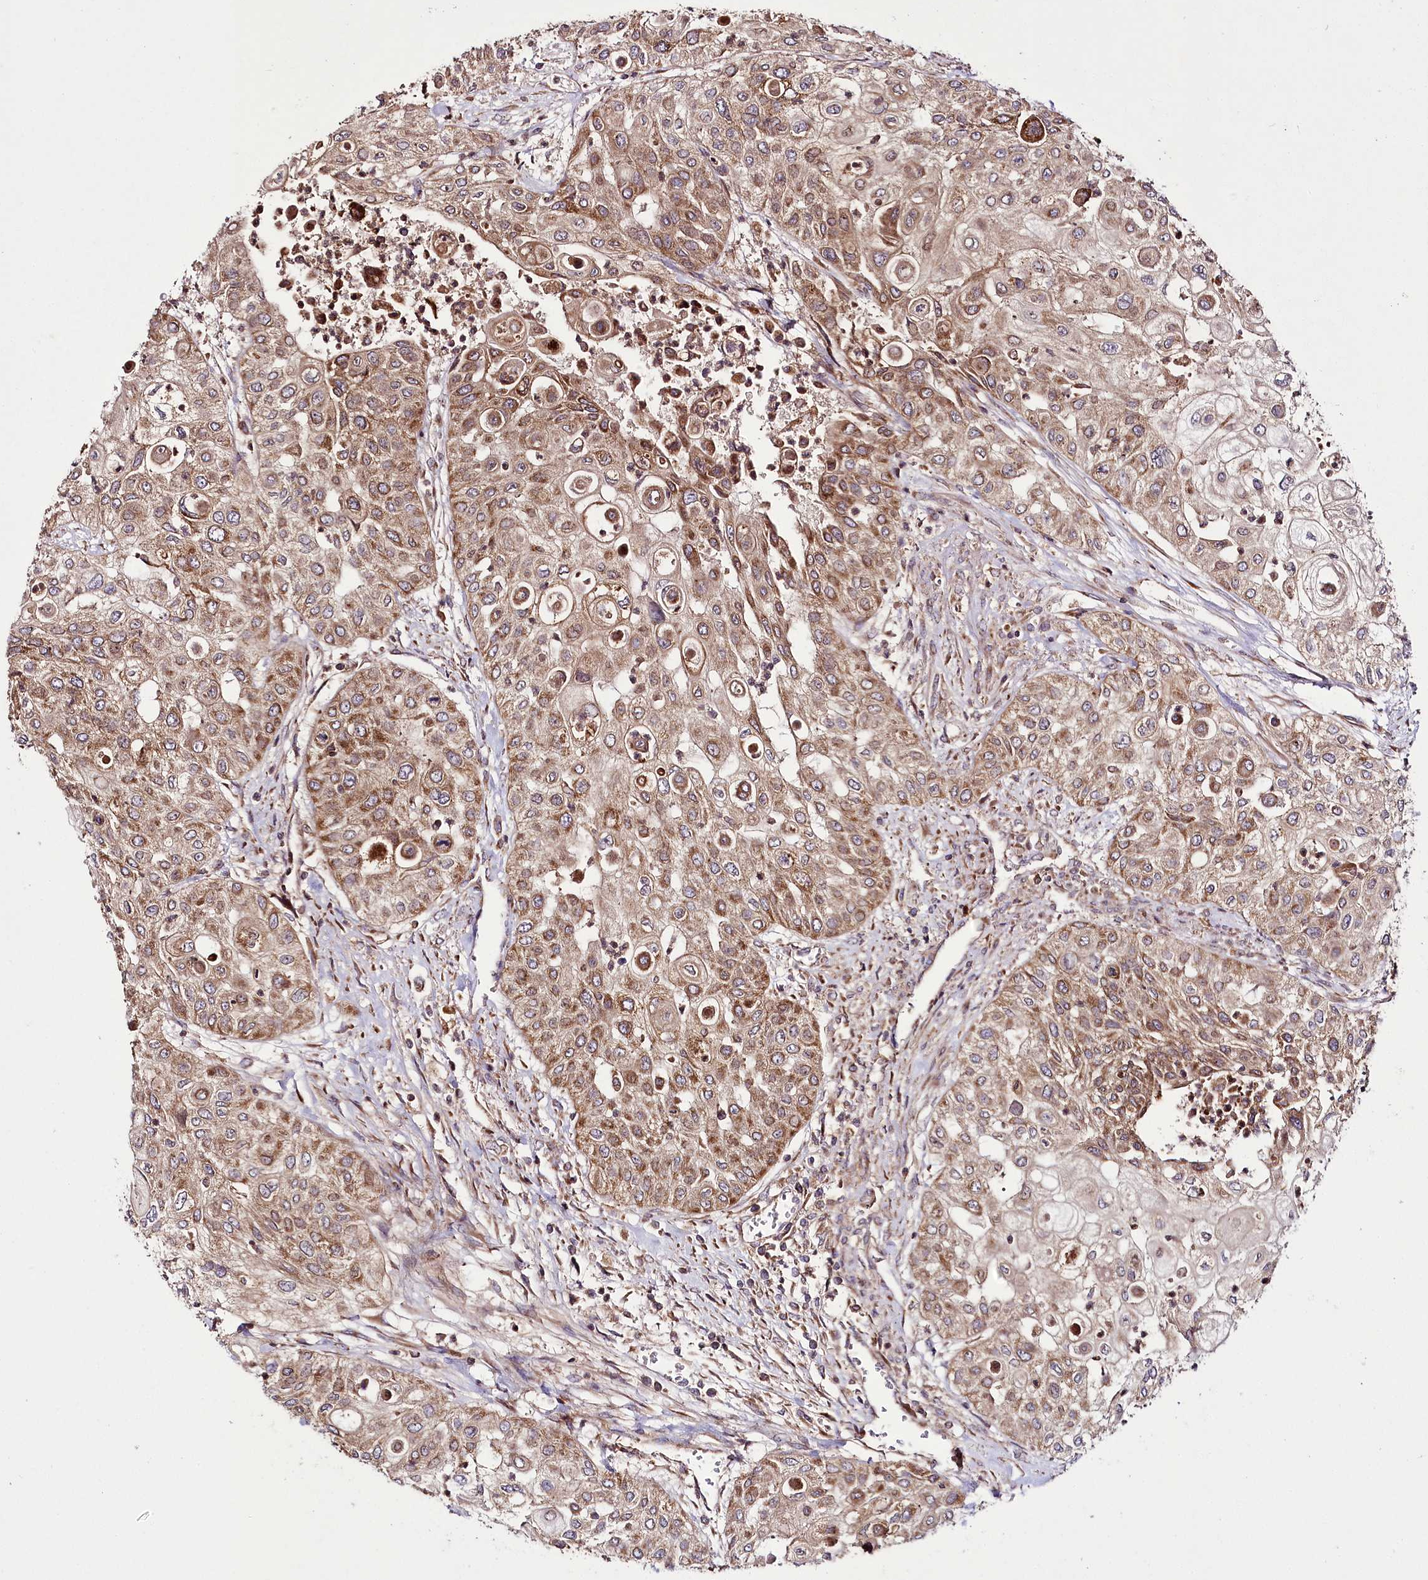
{"staining": {"intensity": "moderate", "quantity": ">75%", "location": "cytoplasmic/membranous"}, "tissue": "urothelial cancer", "cell_type": "Tumor cells", "image_type": "cancer", "snomed": [{"axis": "morphology", "description": "Urothelial carcinoma, High grade"}, {"axis": "topography", "description": "Urinary bladder"}], "caption": "Immunohistochemistry histopathology image of neoplastic tissue: human urothelial cancer stained using immunohistochemistry exhibits medium levels of moderate protein expression localized specifically in the cytoplasmic/membranous of tumor cells, appearing as a cytoplasmic/membranous brown color.", "gene": "RAB7A", "patient": {"sex": "female", "age": 79}}